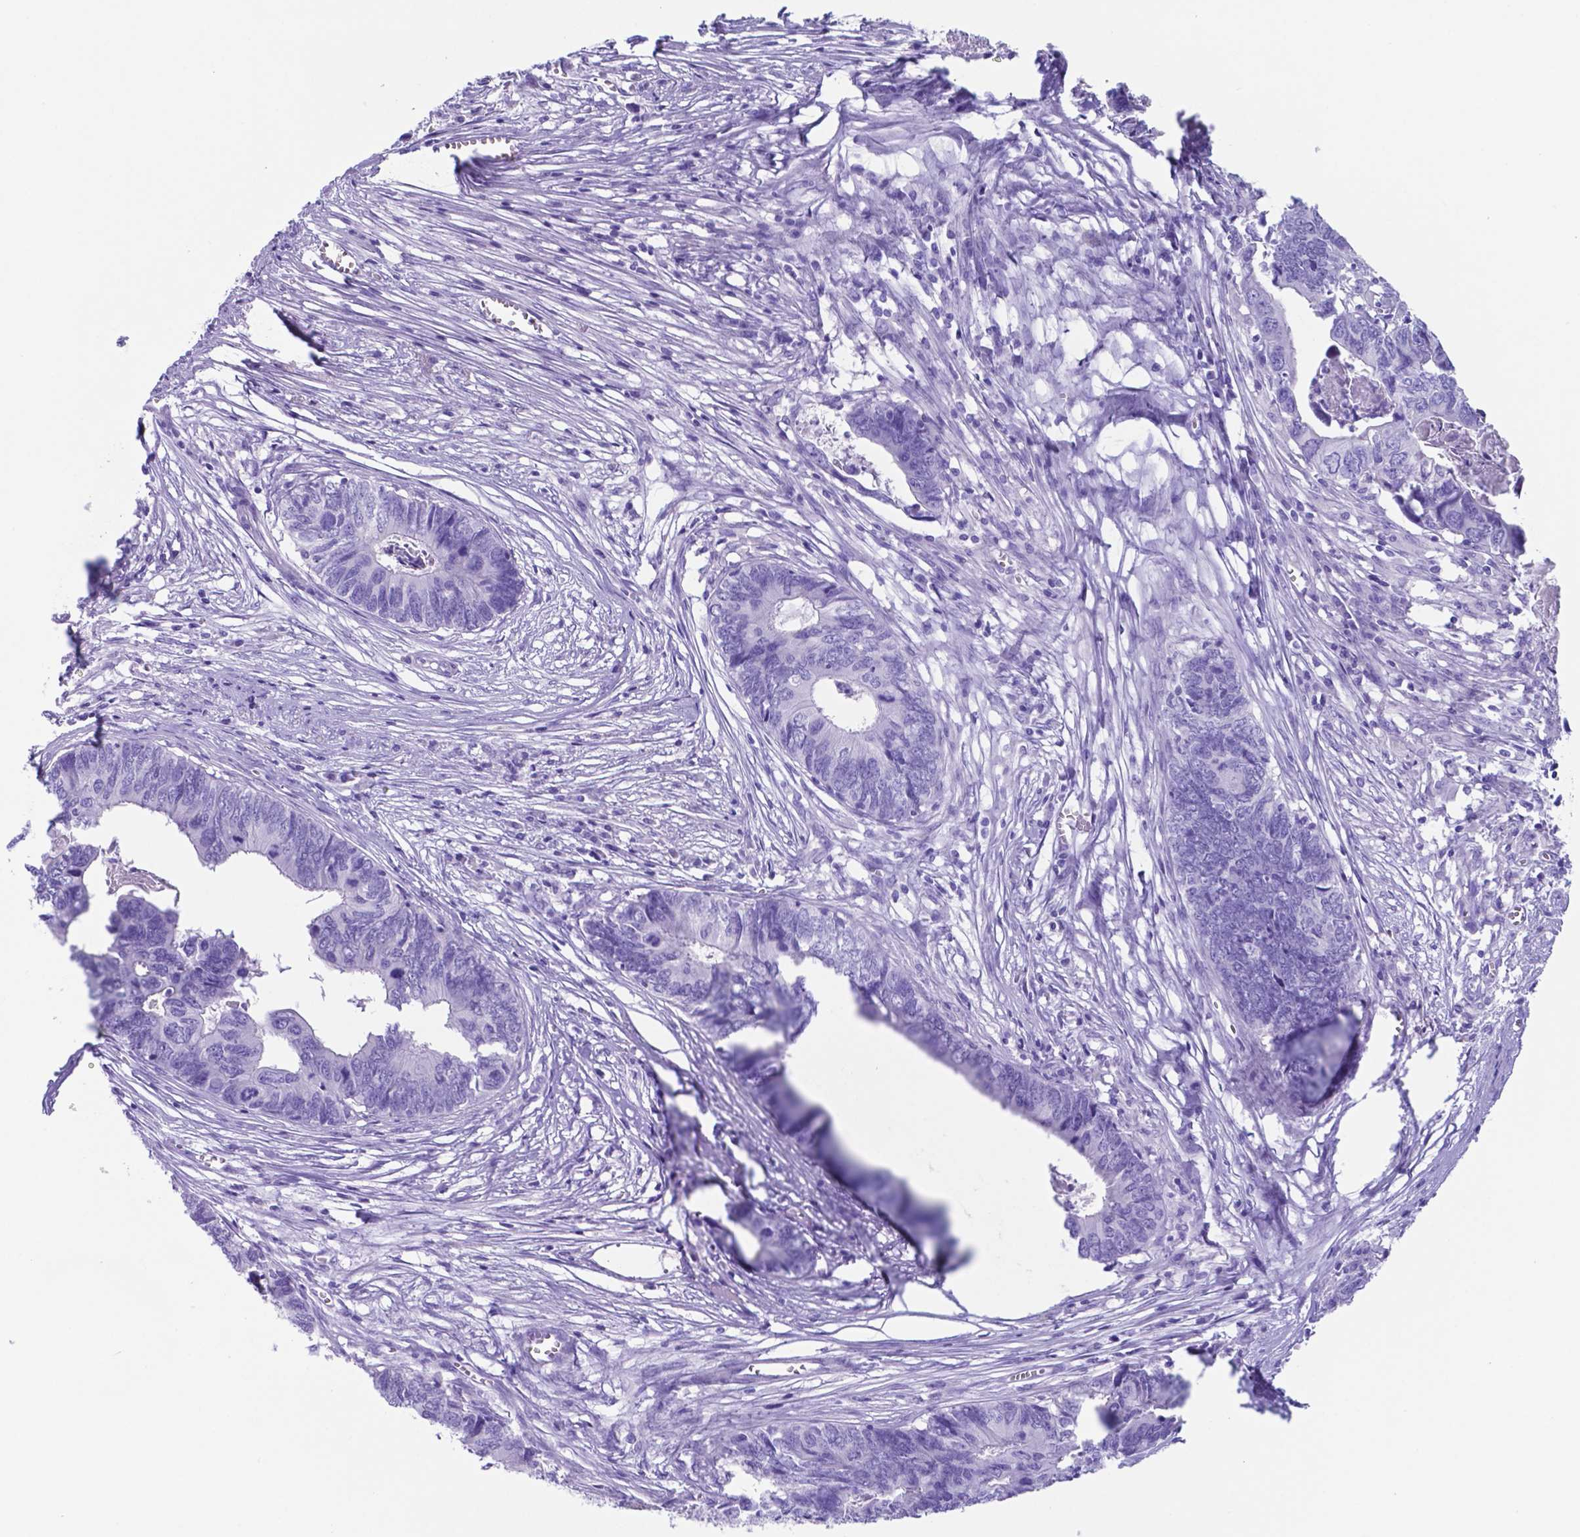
{"staining": {"intensity": "negative", "quantity": "none", "location": "none"}, "tissue": "colorectal cancer", "cell_type": "Tumor cells", "image_type": "cancer", "snomed": [{"axis": "morphology", "description": "Adenocarcinoma, NOS"}, {"axis": "topography", "description": "Colon"}], "caption": "This is an immunohistochemistry (IHC) histopathology image of colorectal adenocarcinoma. There is no expression in tumor cells.", "gene": "DNAAF8", "patient": {"sex": "female", "age": 82}}